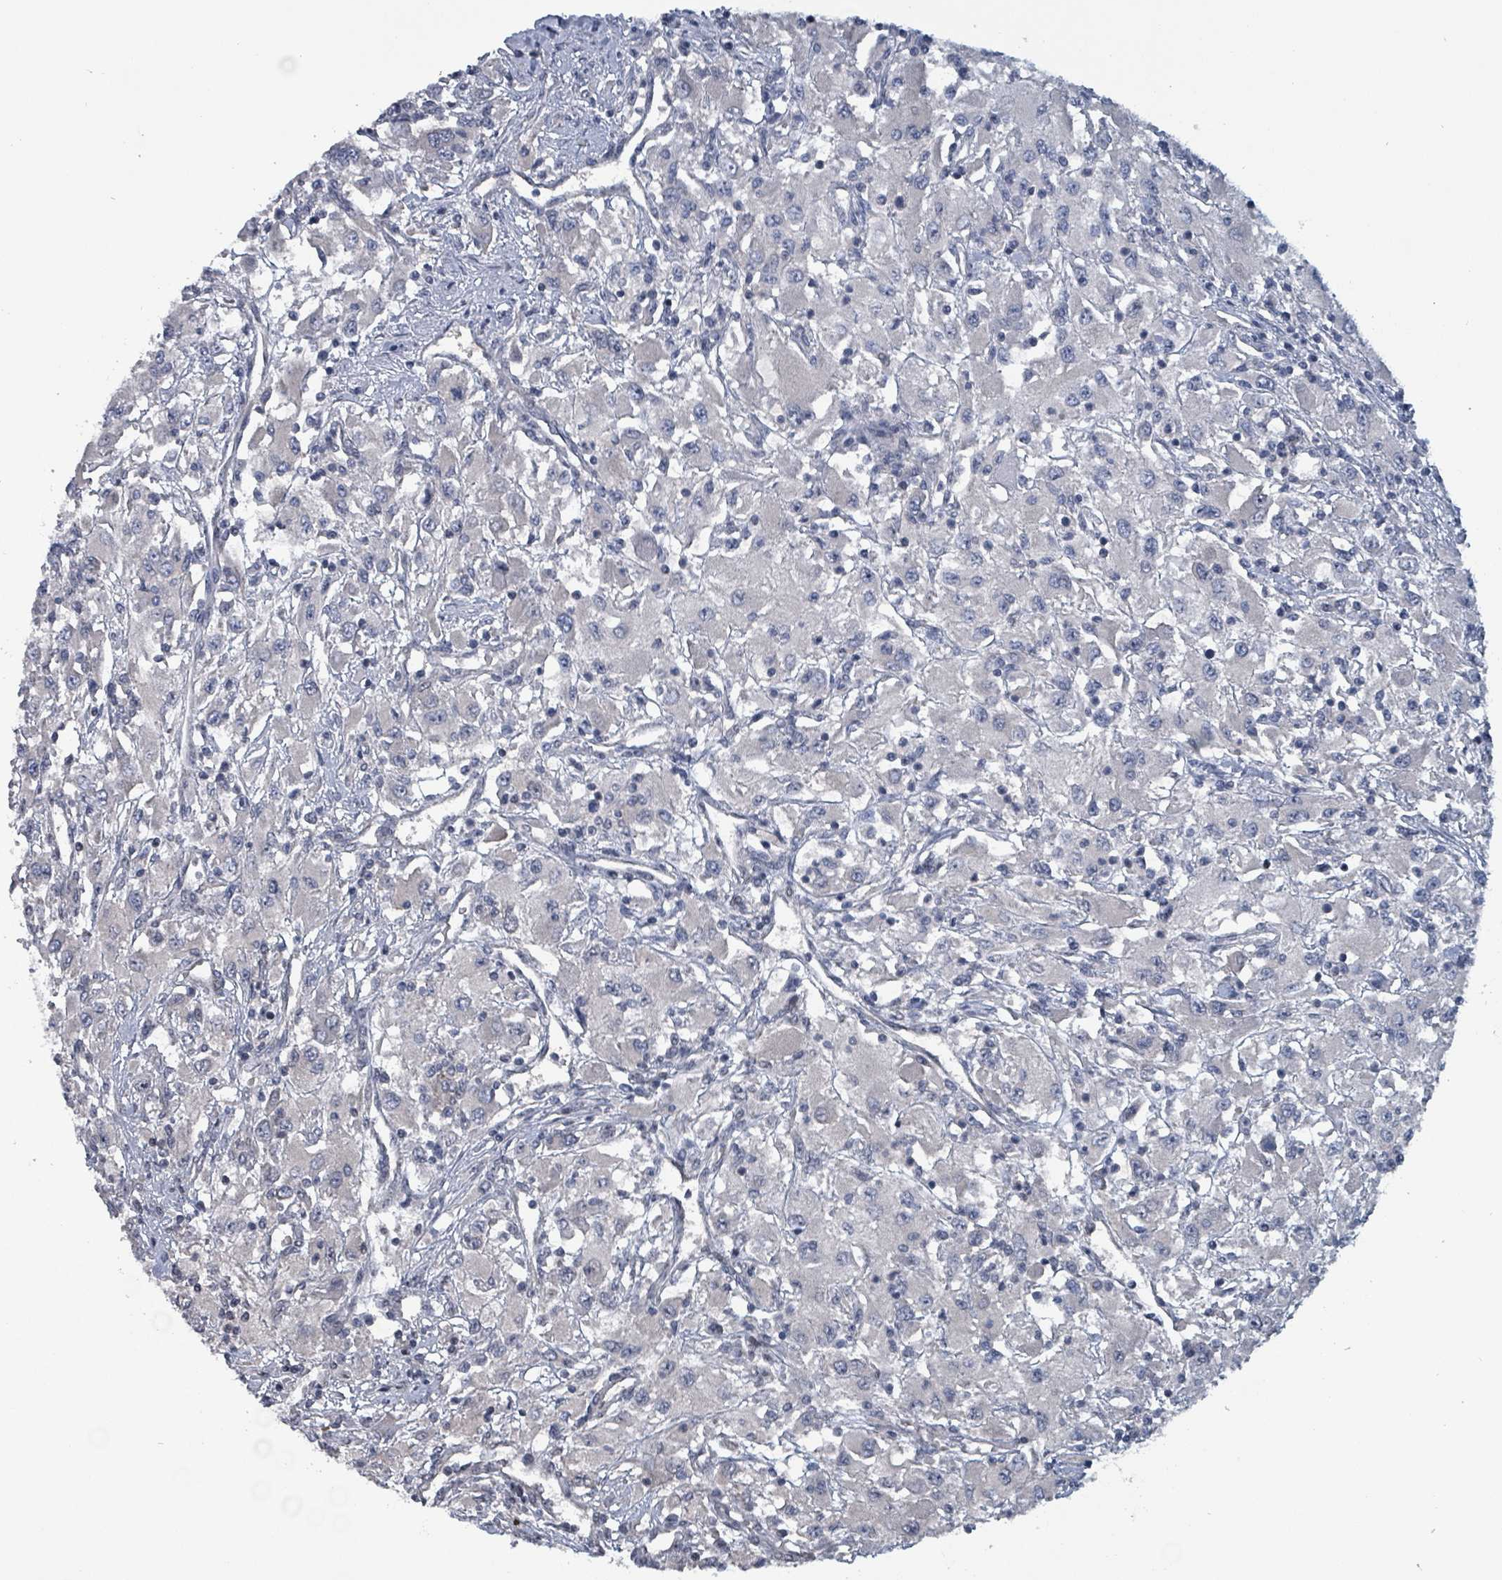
{"staining": {"intensity": "negative", "quantity": "none", "location": "none"}, "tissue": "renal cancer", "cell_type": "Tumor cells", "image_type": "cancer", "snomed": [{"axis": "morphology", "description": "Adenocarcinoma, NOS"}, {"axis": "topography", "description": "Kidney"}], "caption": "A high-resolution image shows IHC staining of adenocarcinoma (renal), which reveals no significant staining in tumor cells. Brightfield microscopy of immunohistochemistry (IHC) stained with DAB (3,3'-diaminobenzidine) (brown) and hematoxylin (blue), captured at high magnification.", "gene": "BIVM", "patient": {"sex": "female", "age": 67}}